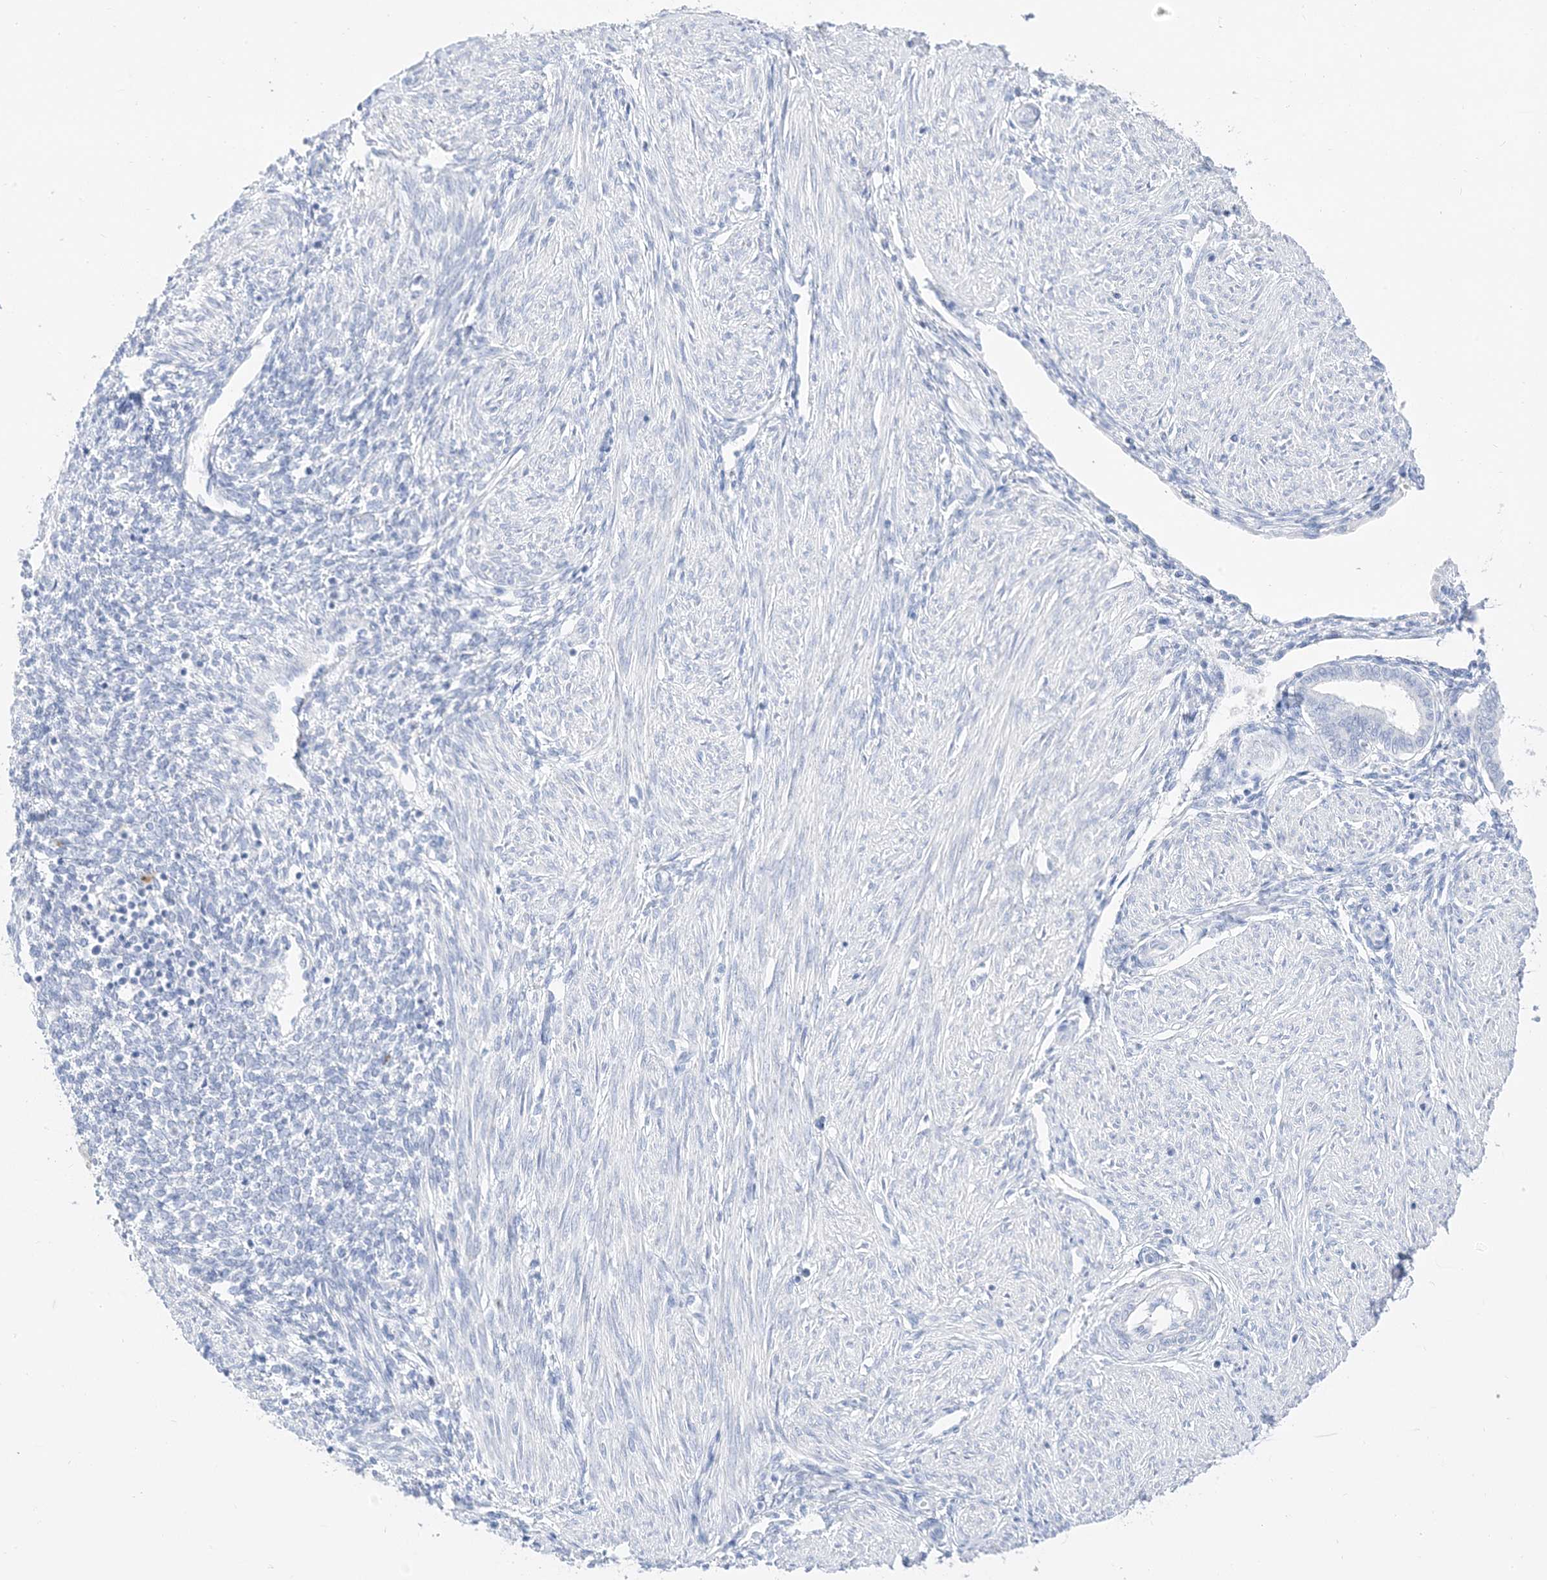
{"staining": {"intensity": "negative", "quantity": "none", "location": "none"}, "tissue": "endometrium", "cell_type": "Cells in endometrial stroma", "image_type": "normal", "snomed": [{"axis": "morphology", "description": "Normal tissue, NOS"}, {"axis": "topography", "description": "Endometrium"}], "caption": "Immunohistochemical staining of normal human endometrium reveals no significant staining in cells in endometrial stroma. (Brightfield microscopy of DAB (3,3'-diaminobenzidine) IHC at high magnification).", "gene": "MUC17", "patient": {"sex": "female", "age": 53}}